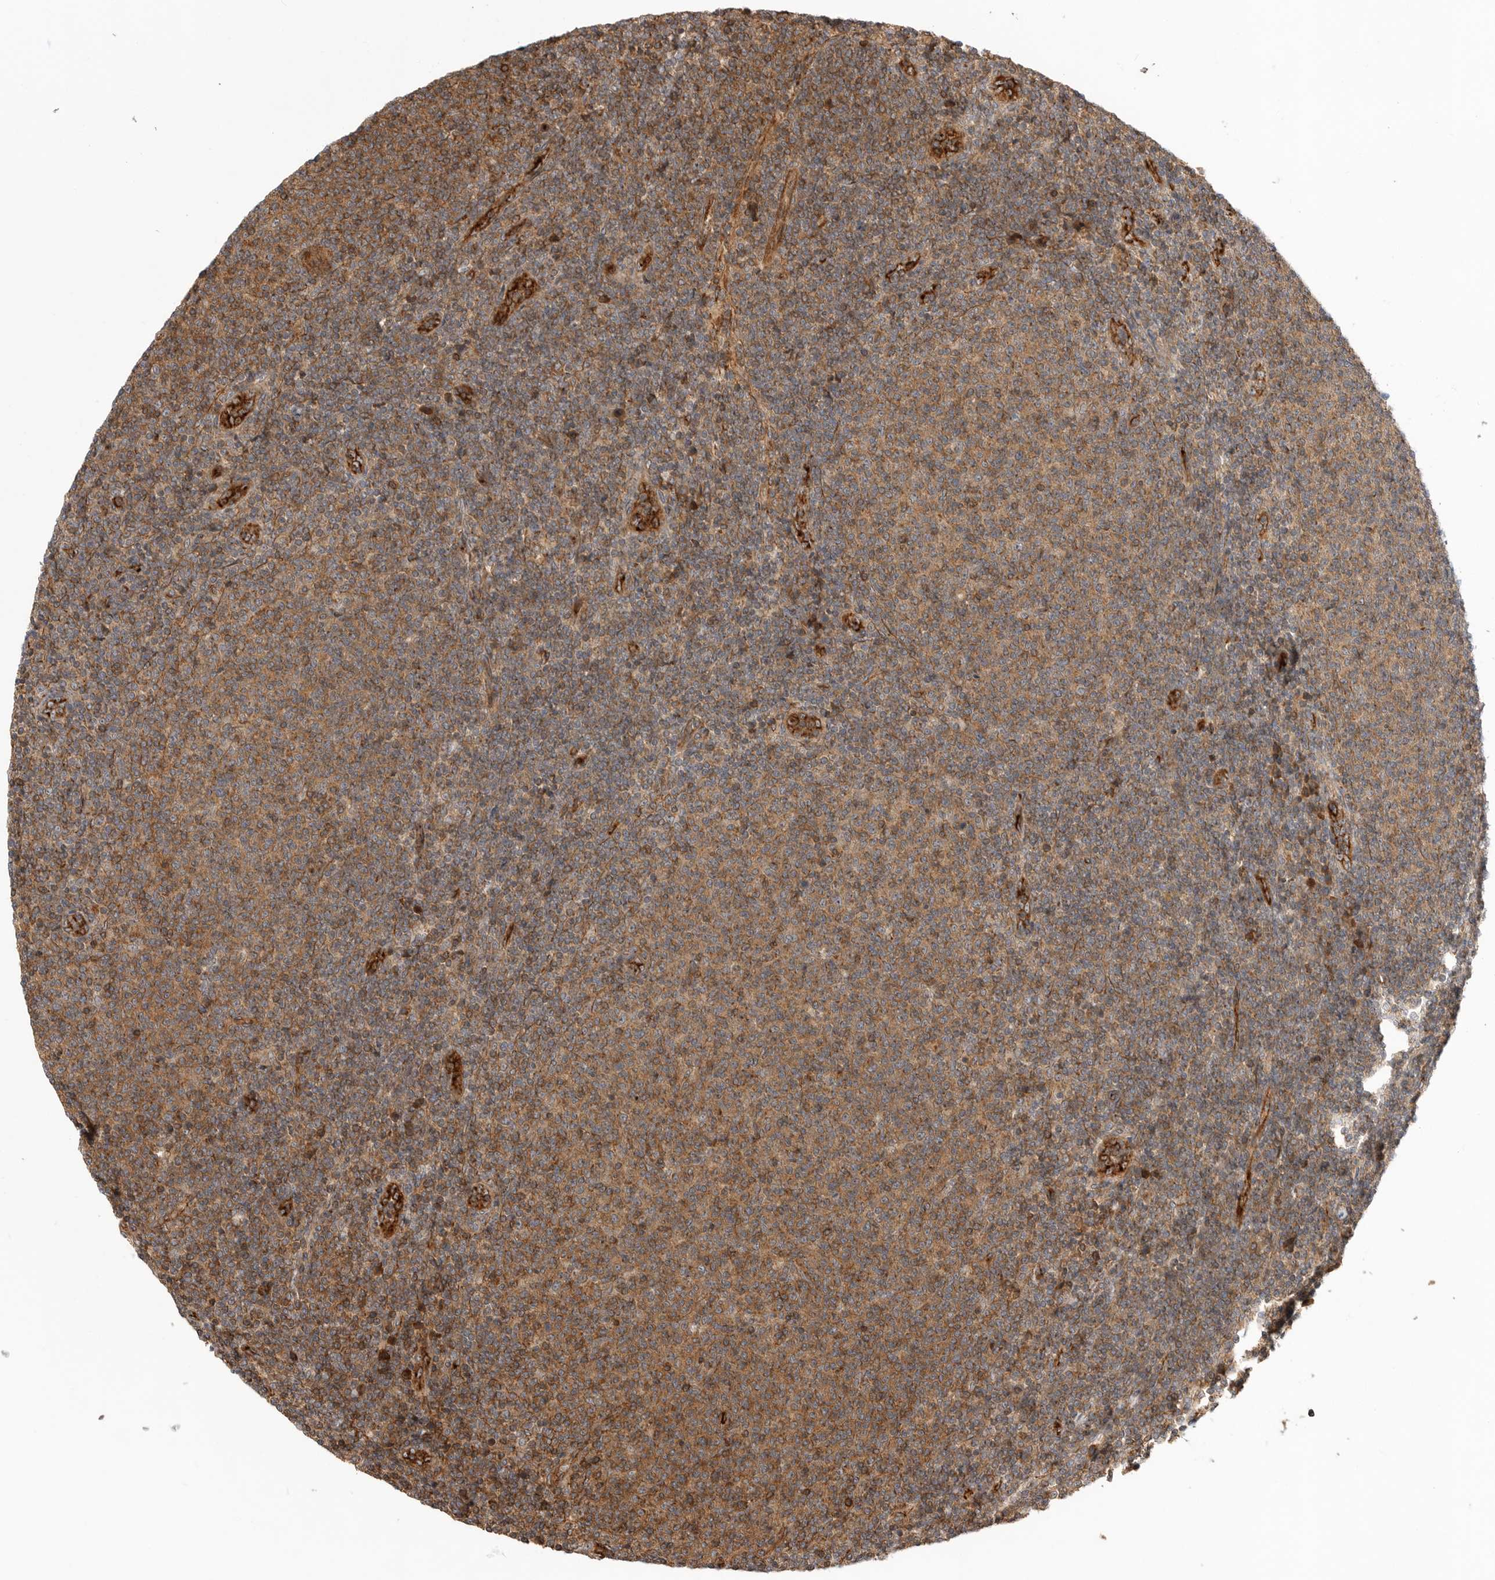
{"staining": {"intensity": "moderate", "quantity": ">75%", "location": "cytoplasmic/membranous"}, "tissue": "lymphoma", "cell_type": "Tumor cells", "image_type": "cancer", "snomed": [{"axis": "morphology", "description": "Malignant lymphoma, non-Hodgkin's type, Low grade"}, {"axis": "topography", "description": "Lymph node"}], "caption": "Immunohistochemistry (IHC) histopathology image of low-grade malignant lymphoma, non-Hodgkin's type stained for a protein (brown), which shows medium levels of moderate cytoplasmic/membranous positivity in about >75% of tumor cells.", "gene": "GPATCH2", "patient": {"sex": "male", "age": 66}}